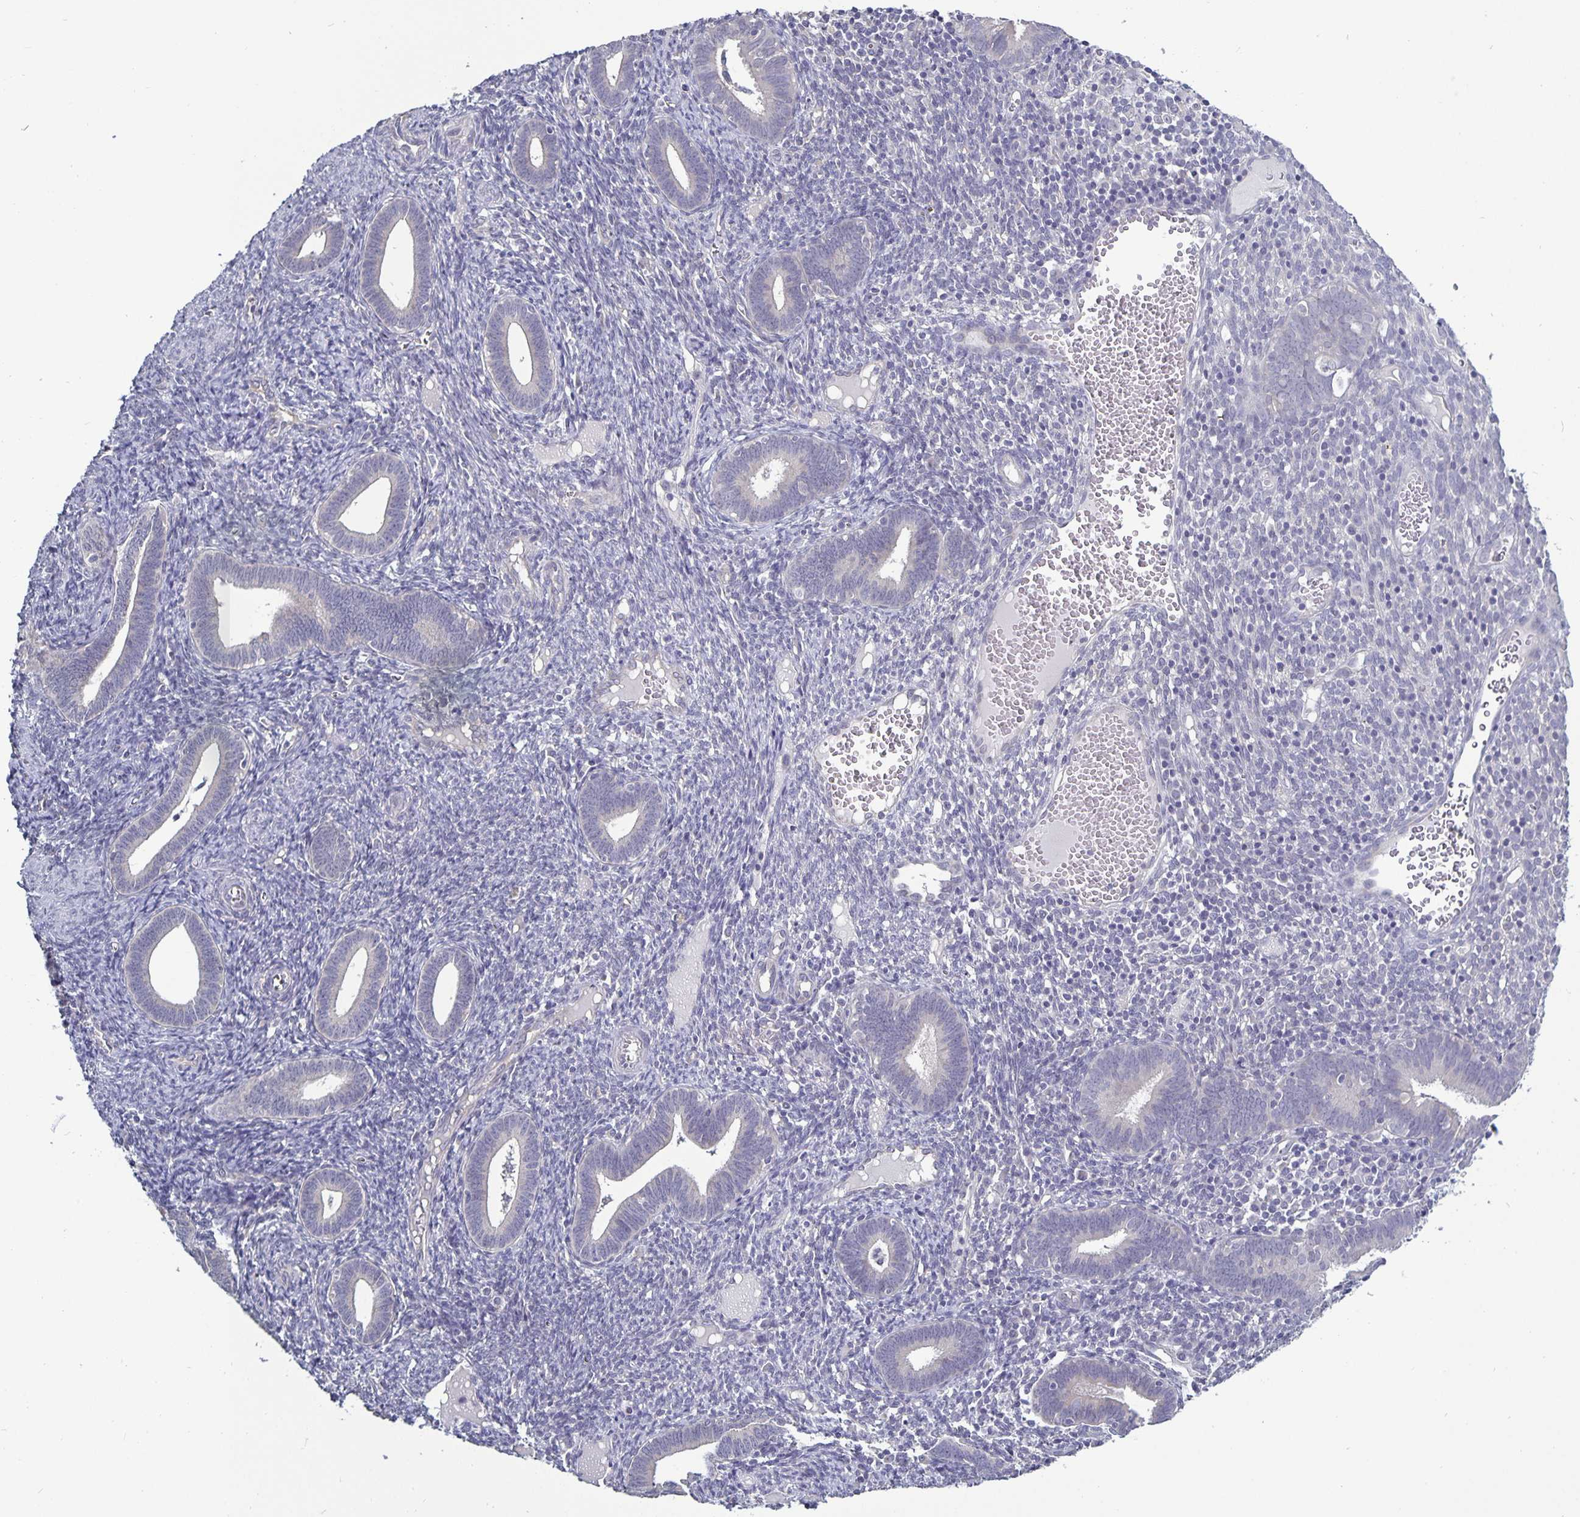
{"staining": {"intensity": "negative", "quantity": "none", "location": "none"}, "tissue": "endometrium", "cell_type": "Cells in endometrial stroma", "image_type": "normal", "snomed": [{"axis": "morphology", "description": "Normal tissue, NOS"}, {"axis": "topography", "description": "Endometrium"}], "caption": "A photomicrograph of endometrium stained for a protein shows no brown staining in cells in endometrial stroma. (Brightfield microscopy of DAB (3,3'-diaminobenzidine) IHC at high magnification).", "gene": "PLCB3", "patient": {"sex": "female", "age": 41}}